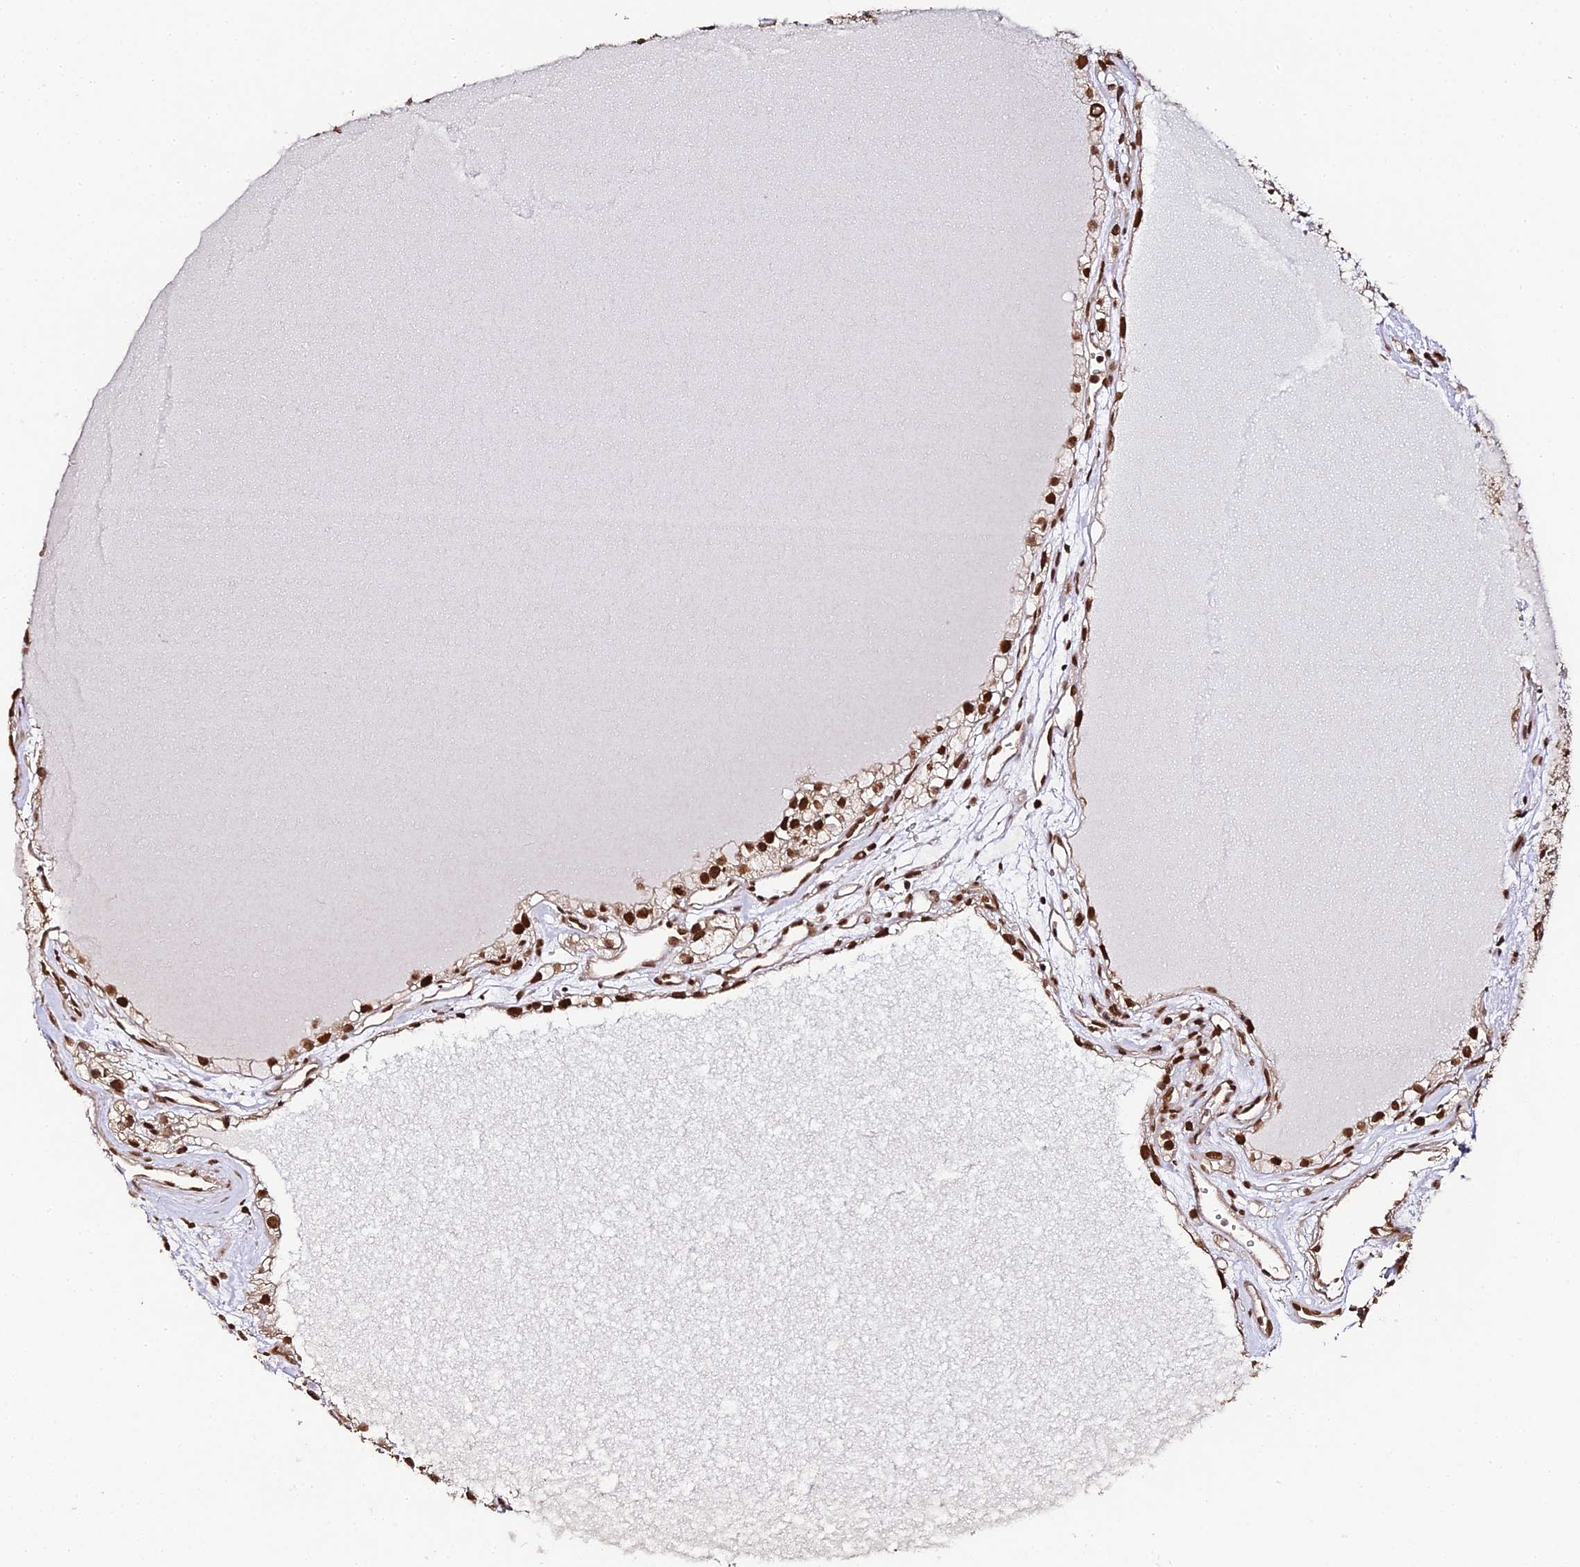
{"staining": {"intensity": "strong", "quantity": ">75%", "location": "nuclear"}, "tissue": "renal cancer", "cell_type": "Tumor cells", "image_type": "cancer", "snomed": [{"axis": "morphology", "description": "Adenocarcinoma, NOS"}, {"axis": "topography", "description": "Kidney"}], "caption": "Renal adenocarcinoma was stained to show a protein in brown. There is high levels of strong nuclear staining in about >75% of tumor cells.", "gene": "HNRNPA1", "patient": {"sex": "female", "age": 57}}